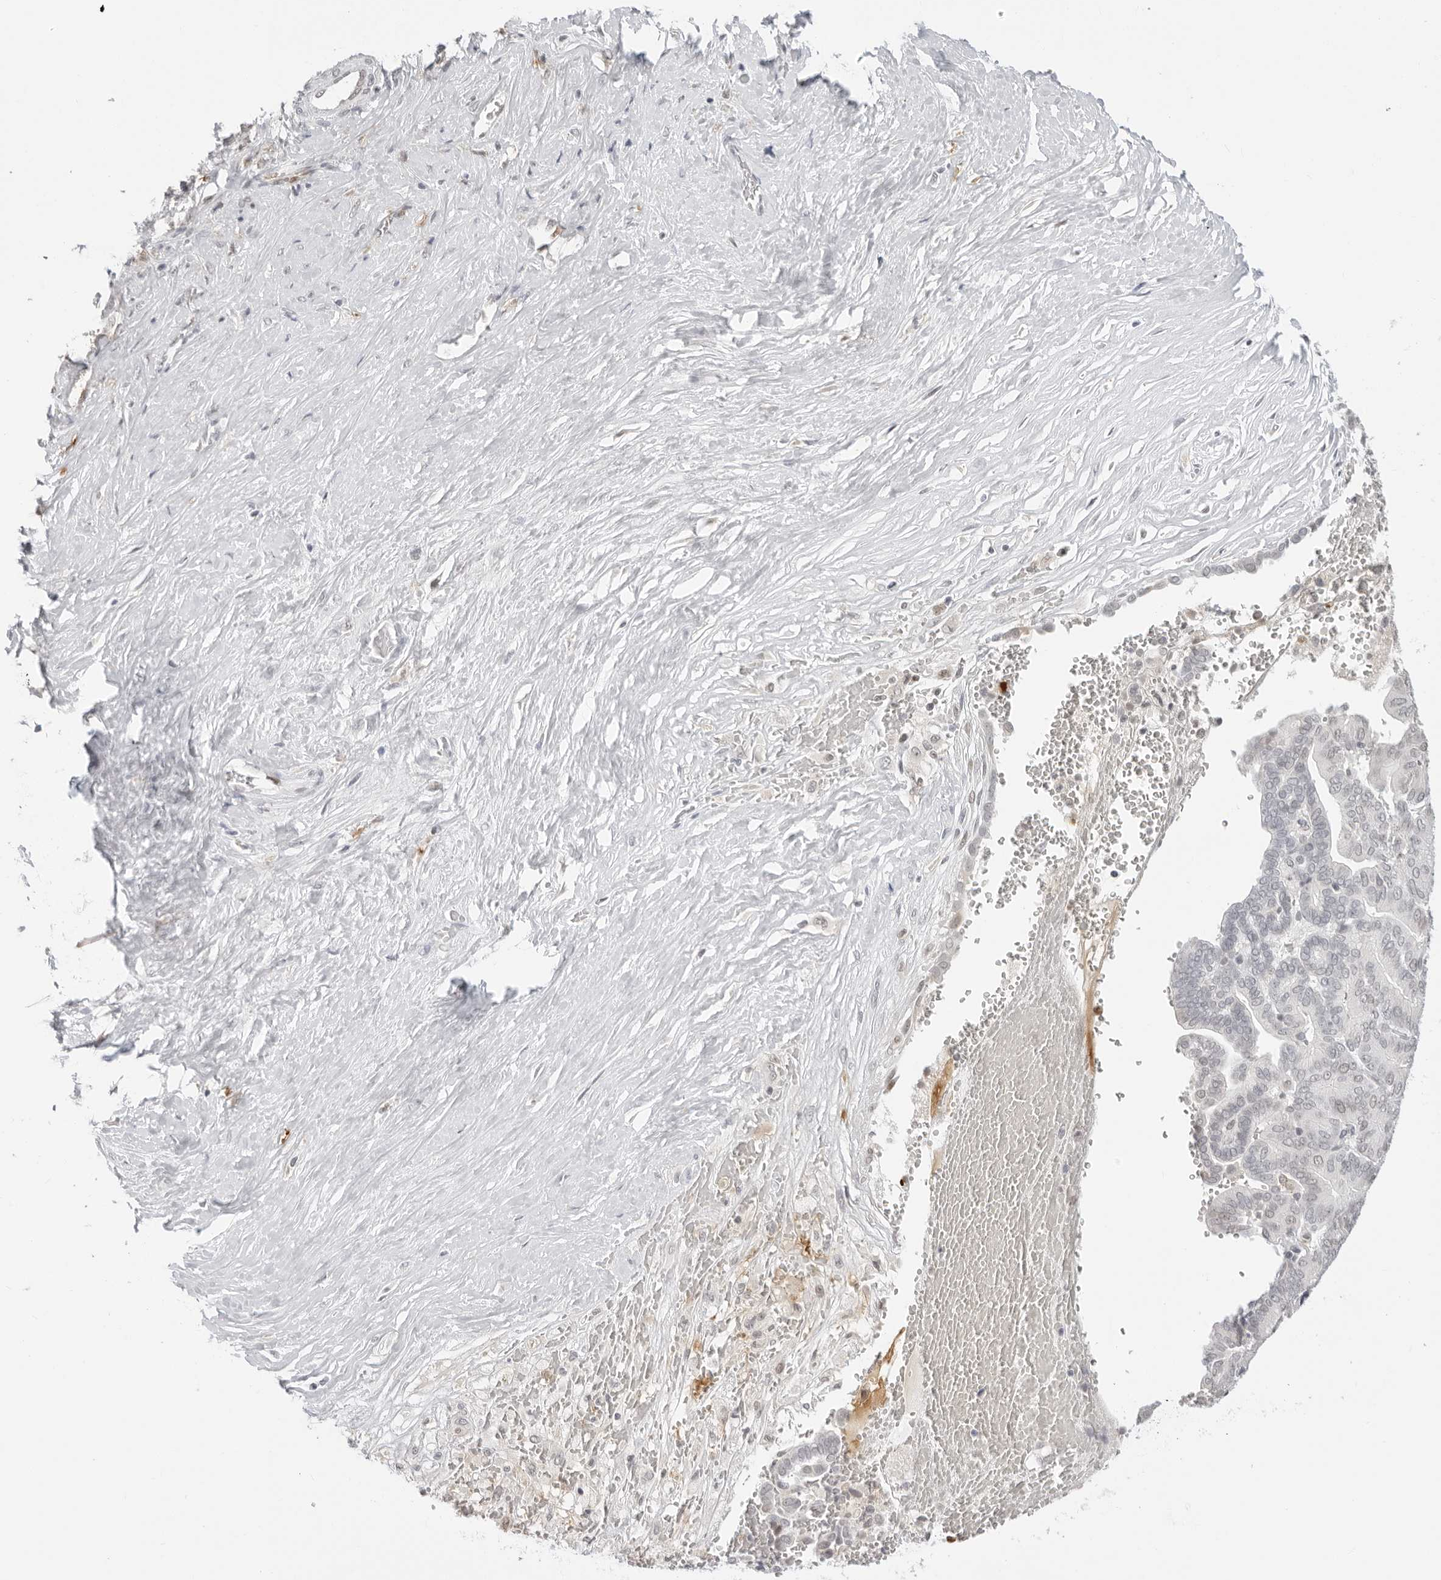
{"staining": {"intensity": "weak", "quantity": "25%-75%", "location": "nuclear"}, "tissue": "liver cancer", "cell_type": "Tumor cells", "image_type": "cancer", "snomed": [{"axis": "morphology", "description": "Cholangiocarcinoma"}, {"axis": "topography", "description": "Liver"}], "caption": "High-magnification brightfield microscopy of liver cancer (cholangiocarcinoma) stained with DAB (brown) and counterstained with hematoxylin (blue). tumor cells exhibit weak nuclear positivity is present in about25%-75% of cells.", "gene": "MSH6", "patient": {"sex": "female", "age": 75}}